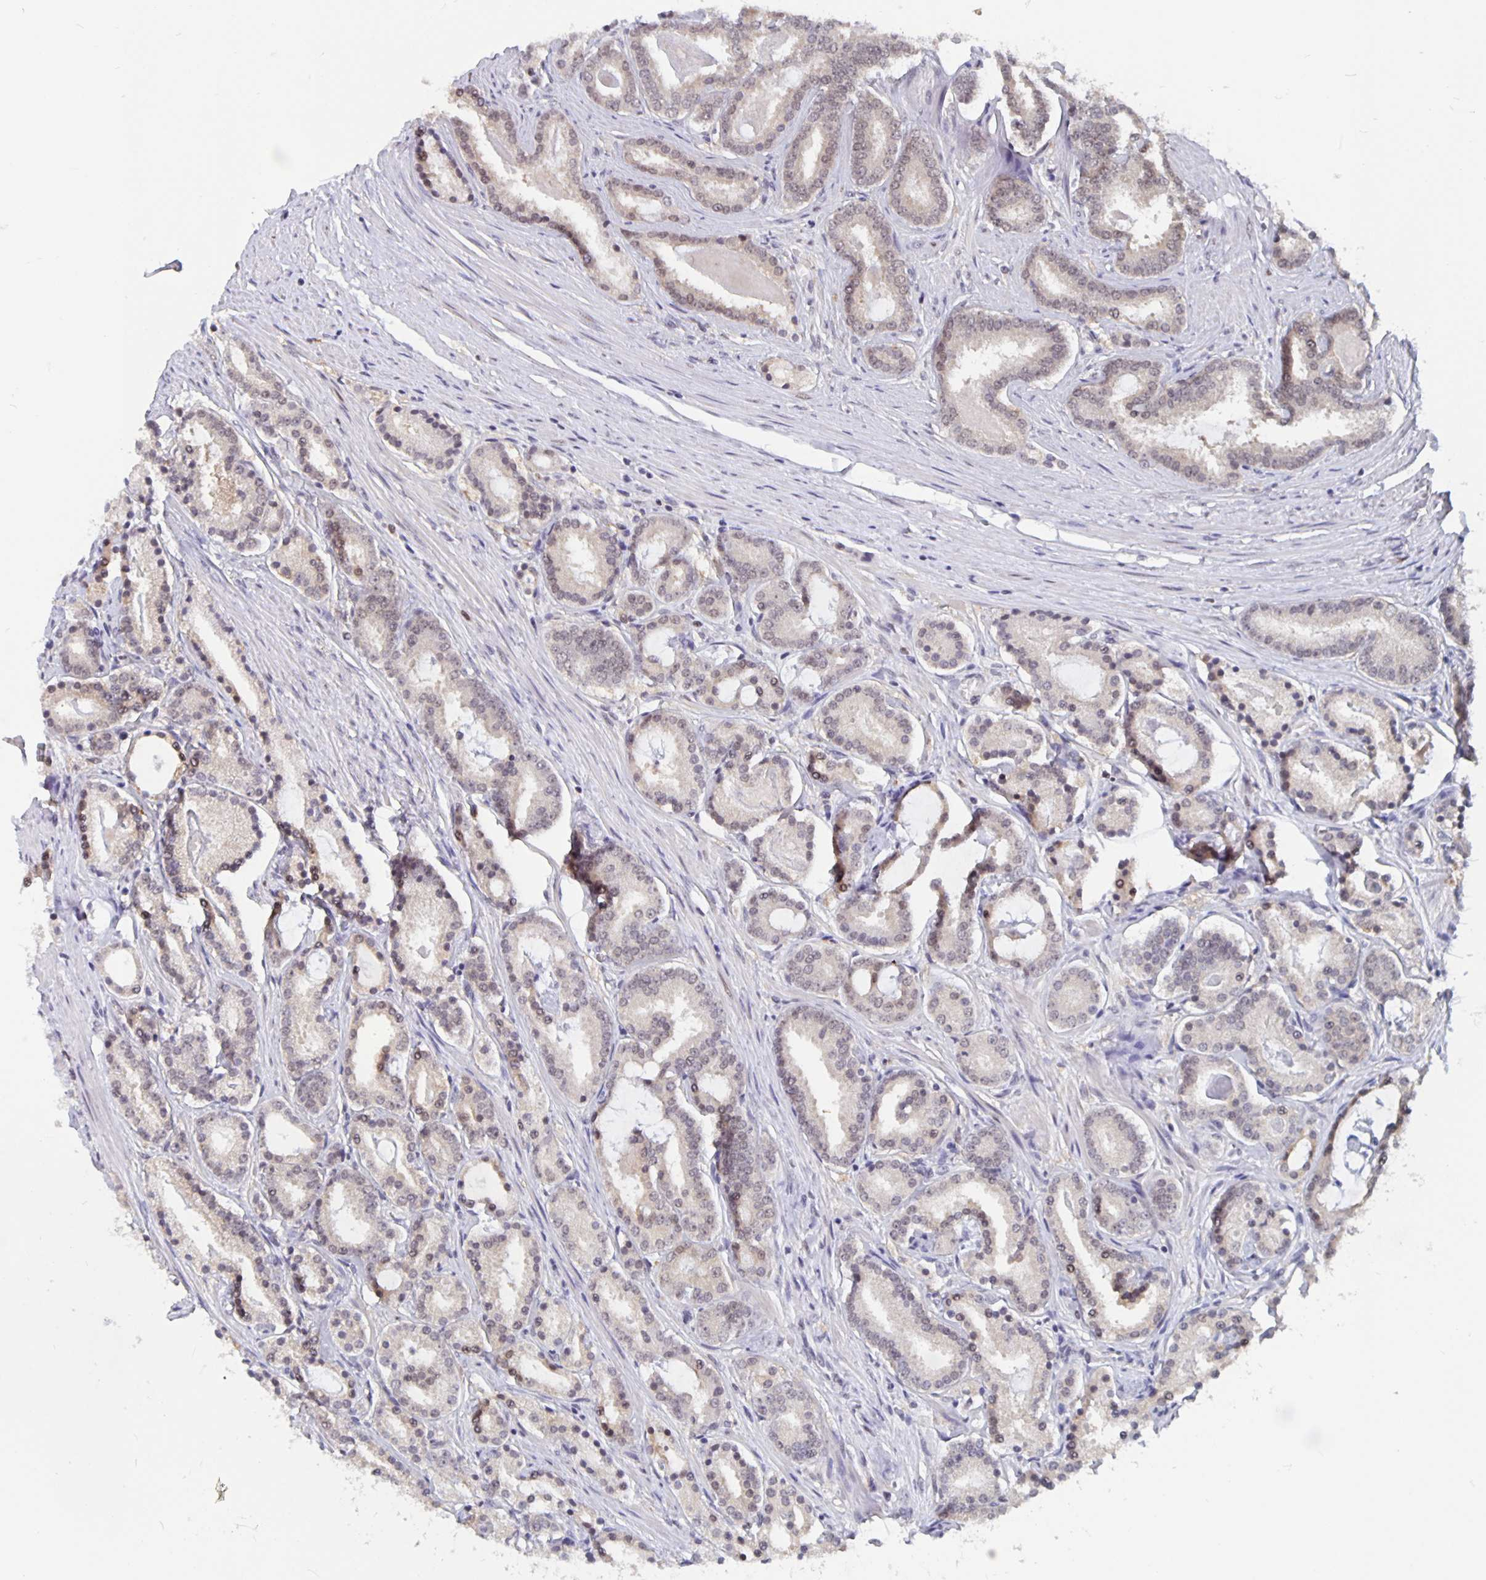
{"staining": {"intensity": "weak", "quantity": ">75%", "location": "nuclear"}, "tissue": "prostate cancer", "cell_type": "Tumor cells", "image_type": "cancer", "snomed": [{"axis": "morphology", "description": "Adenocarcinoma, High grade"}, {"axis": "topography", "description": "Prostate"}], "caption": "A brown stain highlights weak nuclear expression of a protein in adenocarcinoma (high-grade) (prostate) tumor cells.", "gene": "ZNF691", "patient": {"sex": "male", "age": 63}}